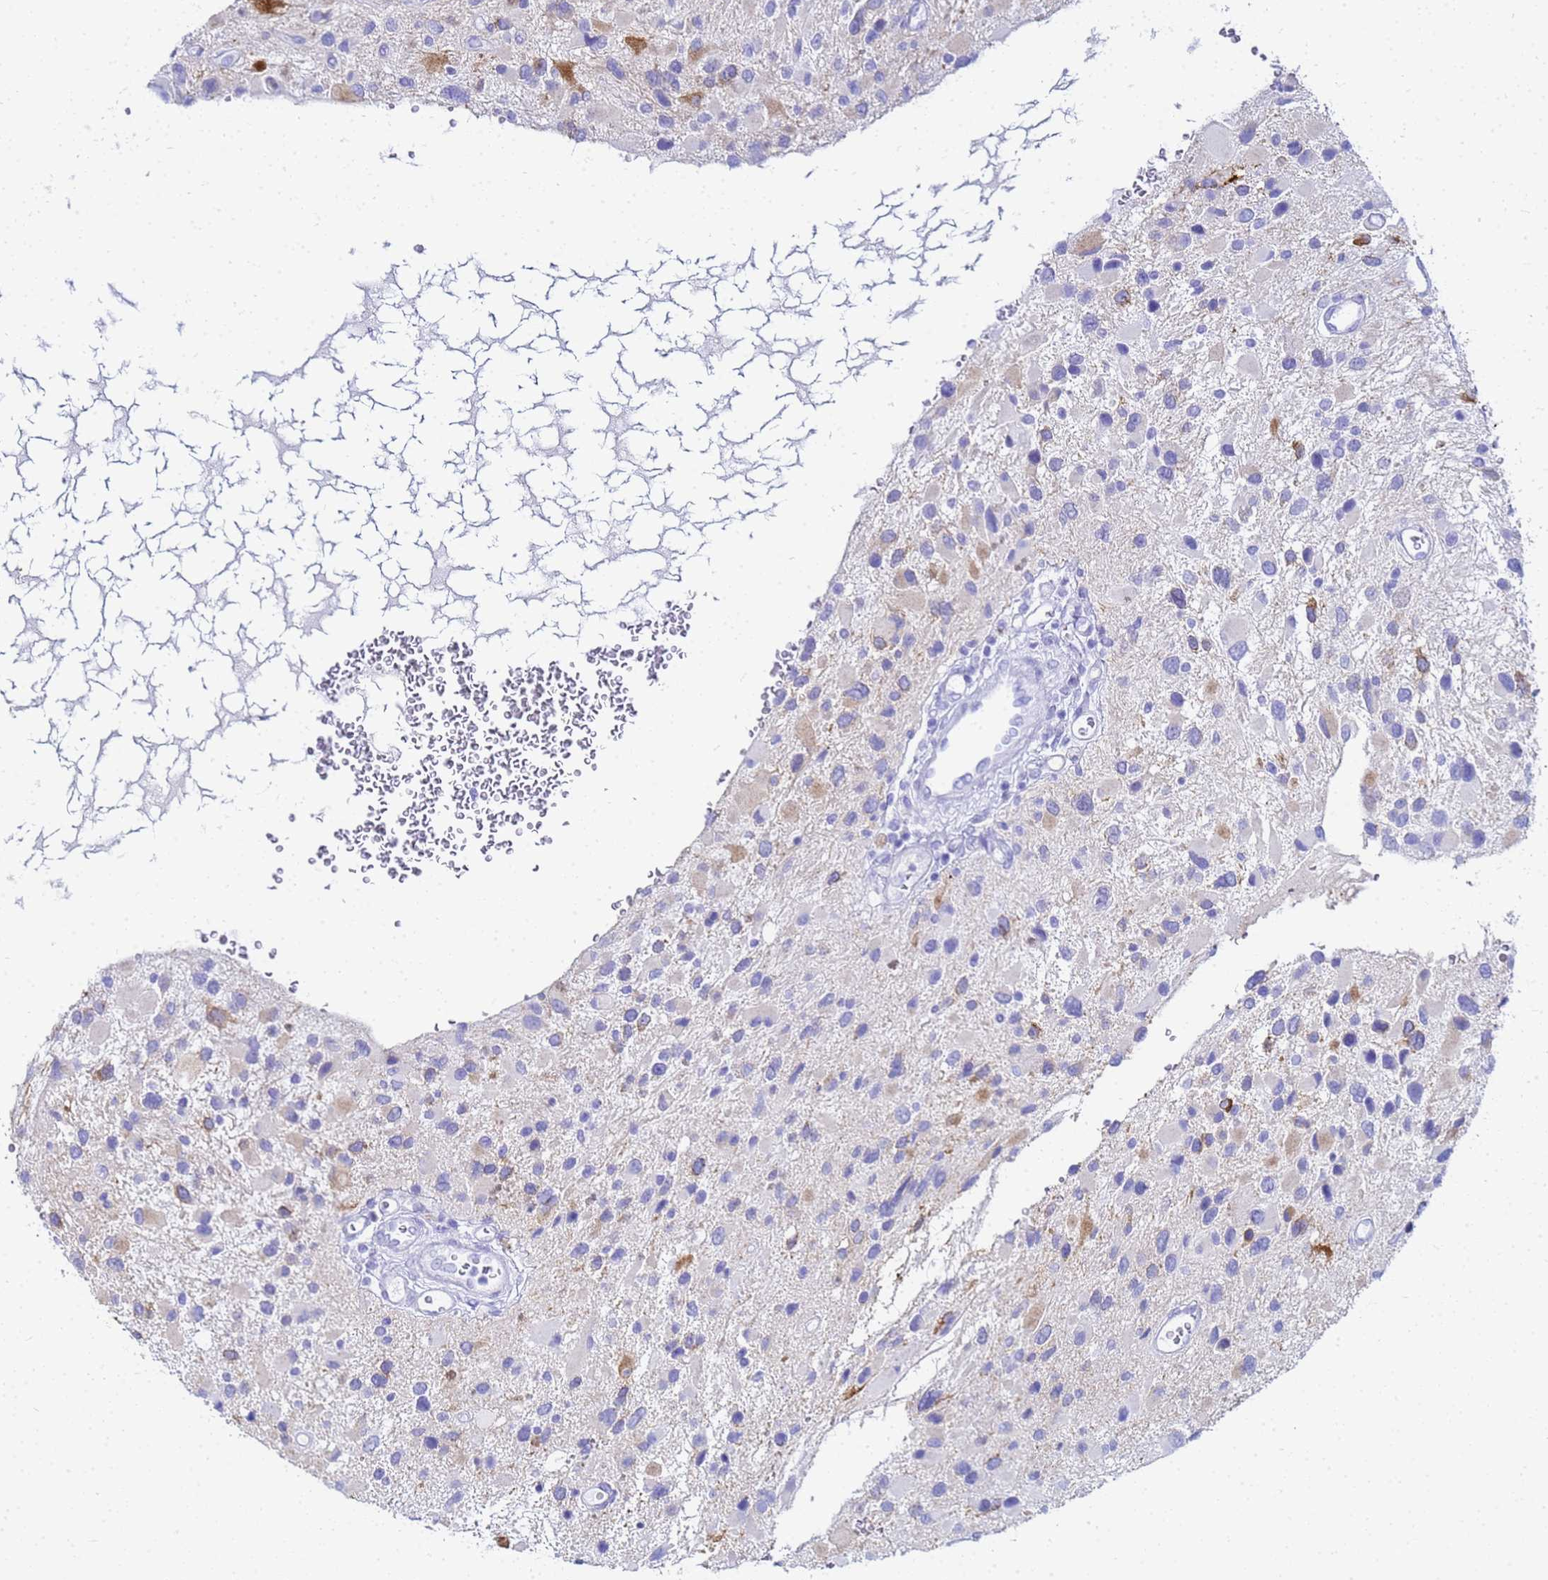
{"staining": {"intensity": "moderate", "quantity": "<25%", "location": "cytoplasmic/membranous"}, "tissue": "glioma", "cell_type": "Tumor cells", "image_type": "cancer", "snomed": [{"axis": "morphology", "description": "Glioma, malignant, High grade"}, {"axis": "topography", "description": "Brain"}], "caption": "Glioma was stained to show a protein in brown. There is low levels of moderate cytoplasmic/membranous staining in about <25% of tumor cells.", "gene": "CKB", "patient": {"sex": "male", "age": 53}}